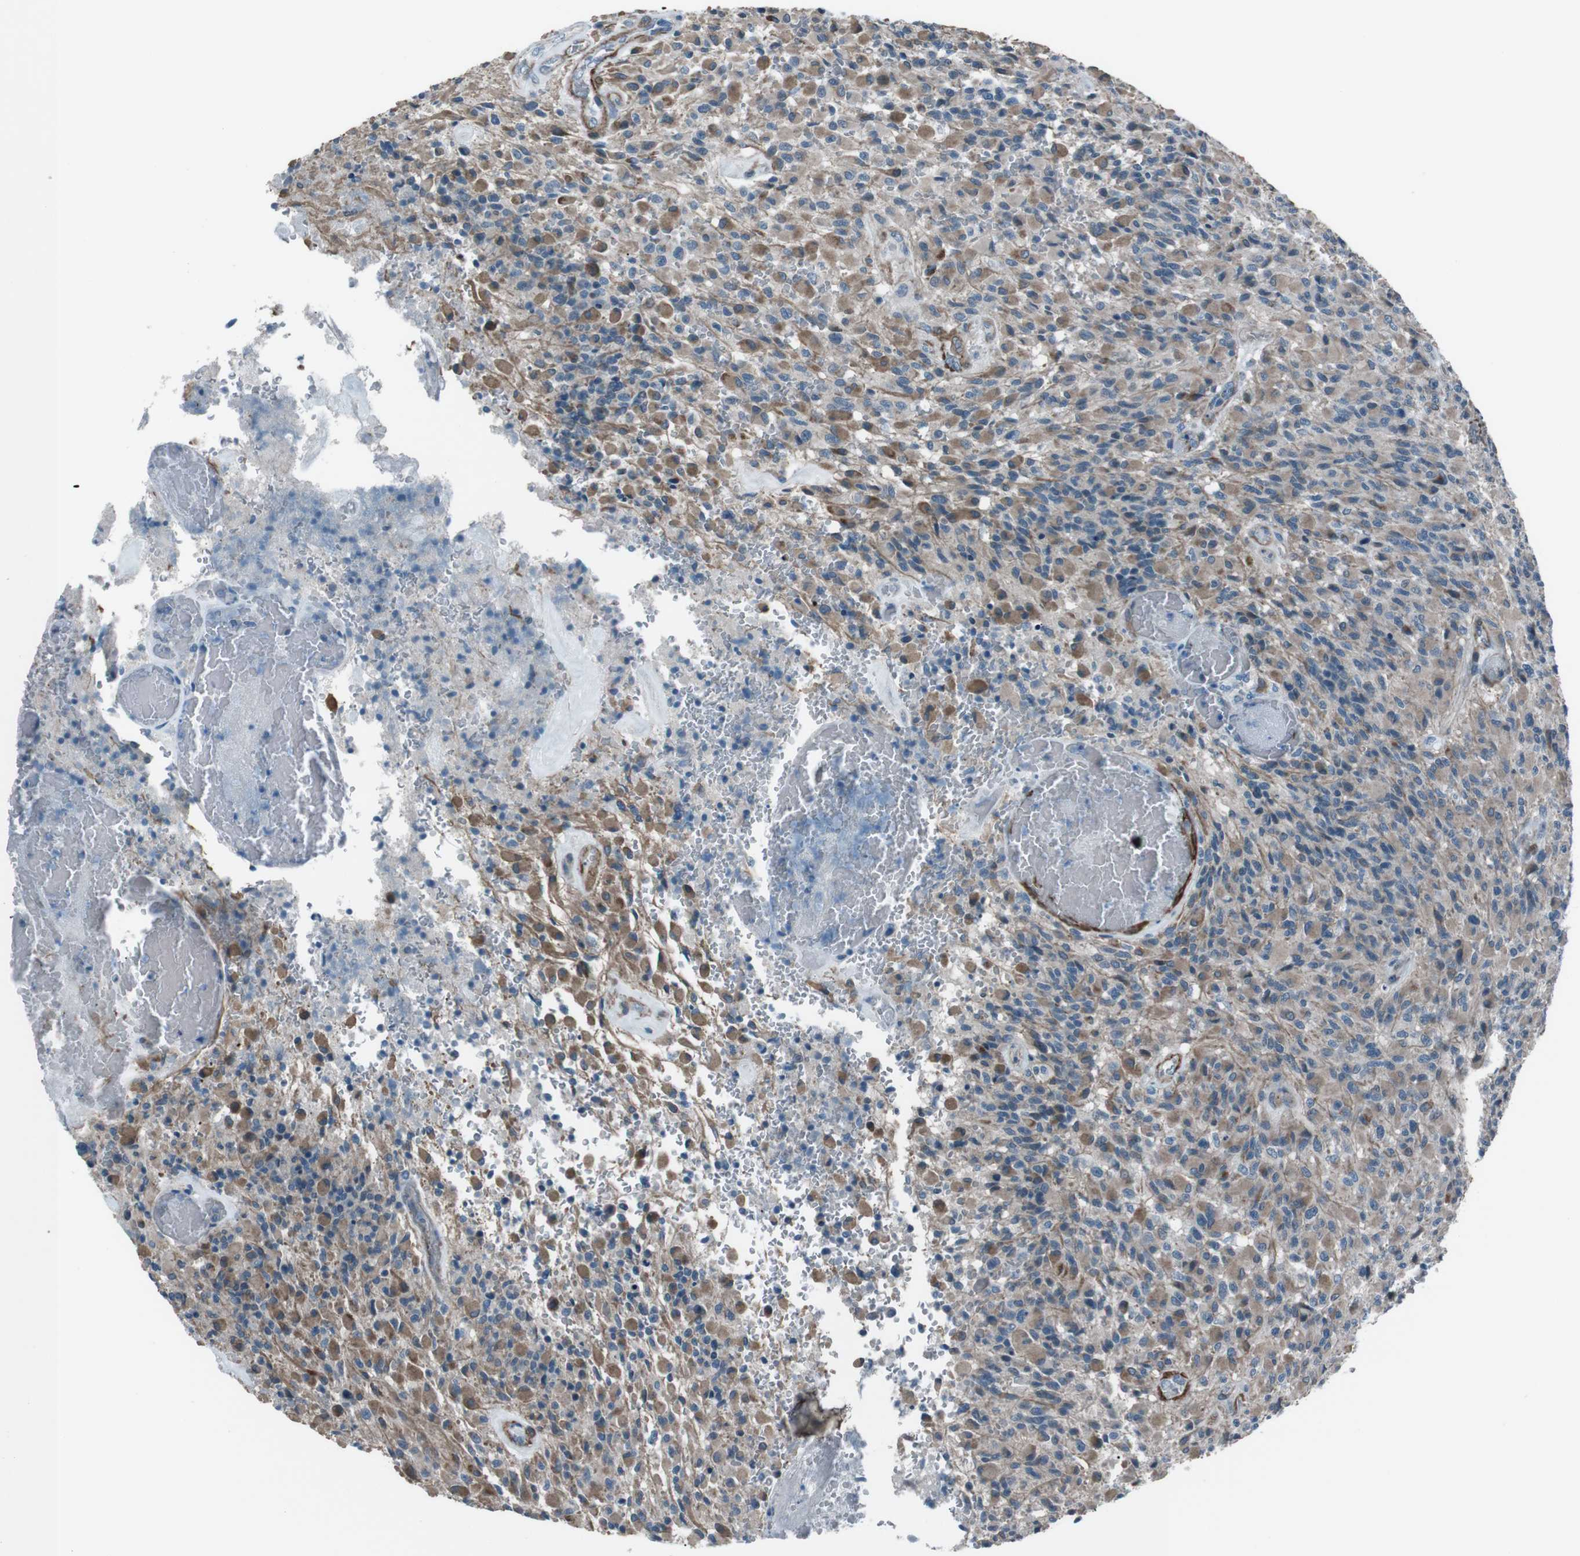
{"staining": {"intensity": "moderate", "quantity": "25%-75%", "location": "cytoplasmic/membranous"}, "tissue": "glioma", "cell_type": "Tumor cells", "image_type": "cancer", "snomed": [{"axis": "morphology", "description": "Glioma, malignant, High grade"}, {"axis": "topography", "description": "Brain"}], "caption": "Immunohistochemistry (DAB) staining of malignant glioma (high-grade) reveals moderate cytoplasmic/membranous protein expression in approximately 25%-75% of tumor cells.", "gene": "PDLIM5", "patient": {"sex": "male", "age": 71}}